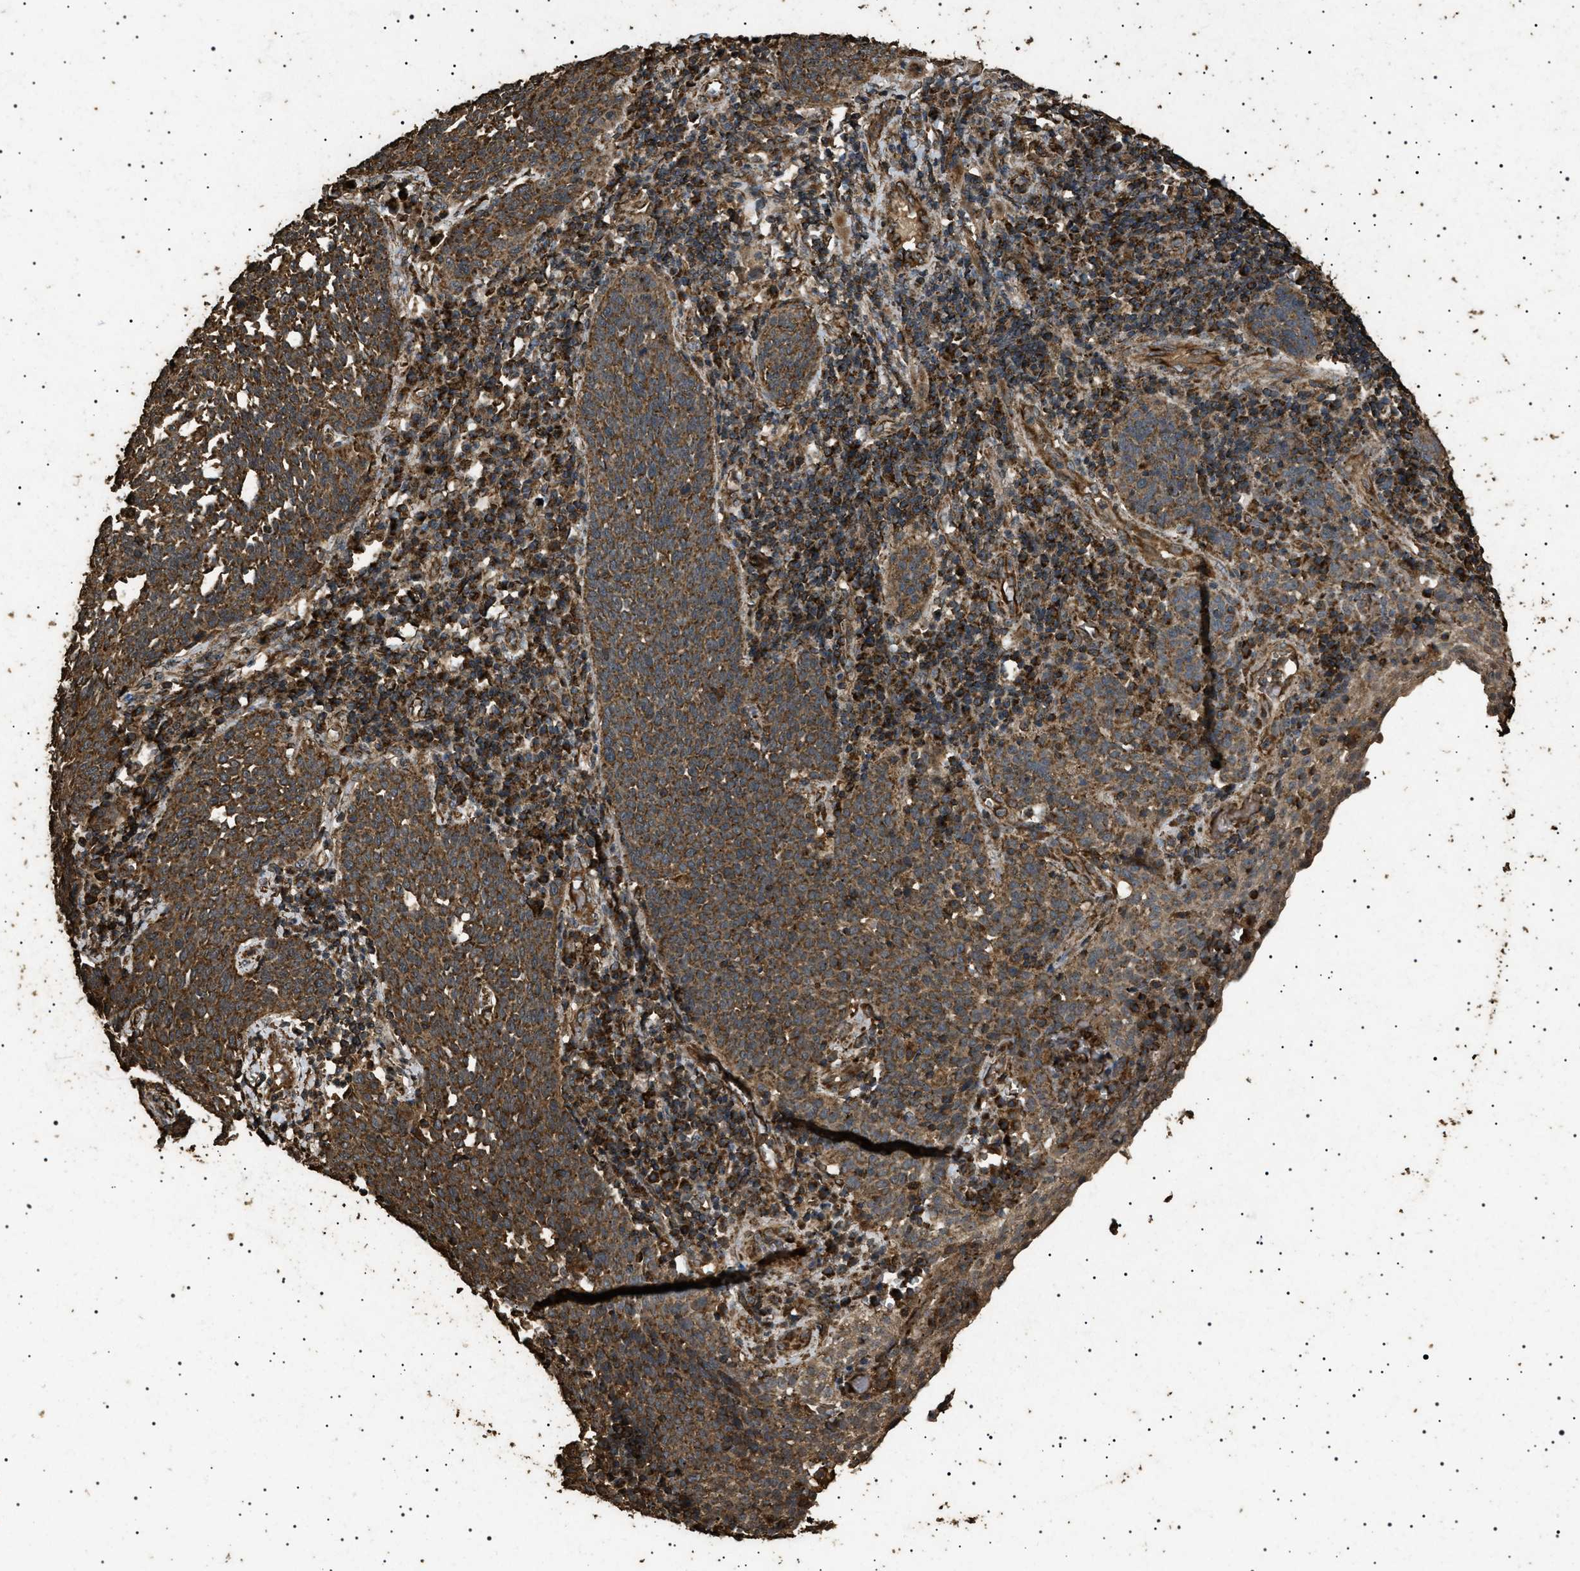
{"staining": {"intensity": "strong", "quantity": ">75%", "location": "cytoplasmic/membranous"}, "tissue": "cervical cancer", "cell_type": "Tumor cells", "image_type": "cancer", "snomed": [{"axis": "morphology", "description": "Squamous cell carcinoma, NOS"}, {"axis": "topography", "description": "Cervix"}], "caption": "IHC of human cervical squamous cell carcinoma exhibits high levels of strong cytoplasmic/membranous expression in approximately >75% of tumor cells.", "gene": "CYRIA", "patient": {"sex": "female", "age": 34}}